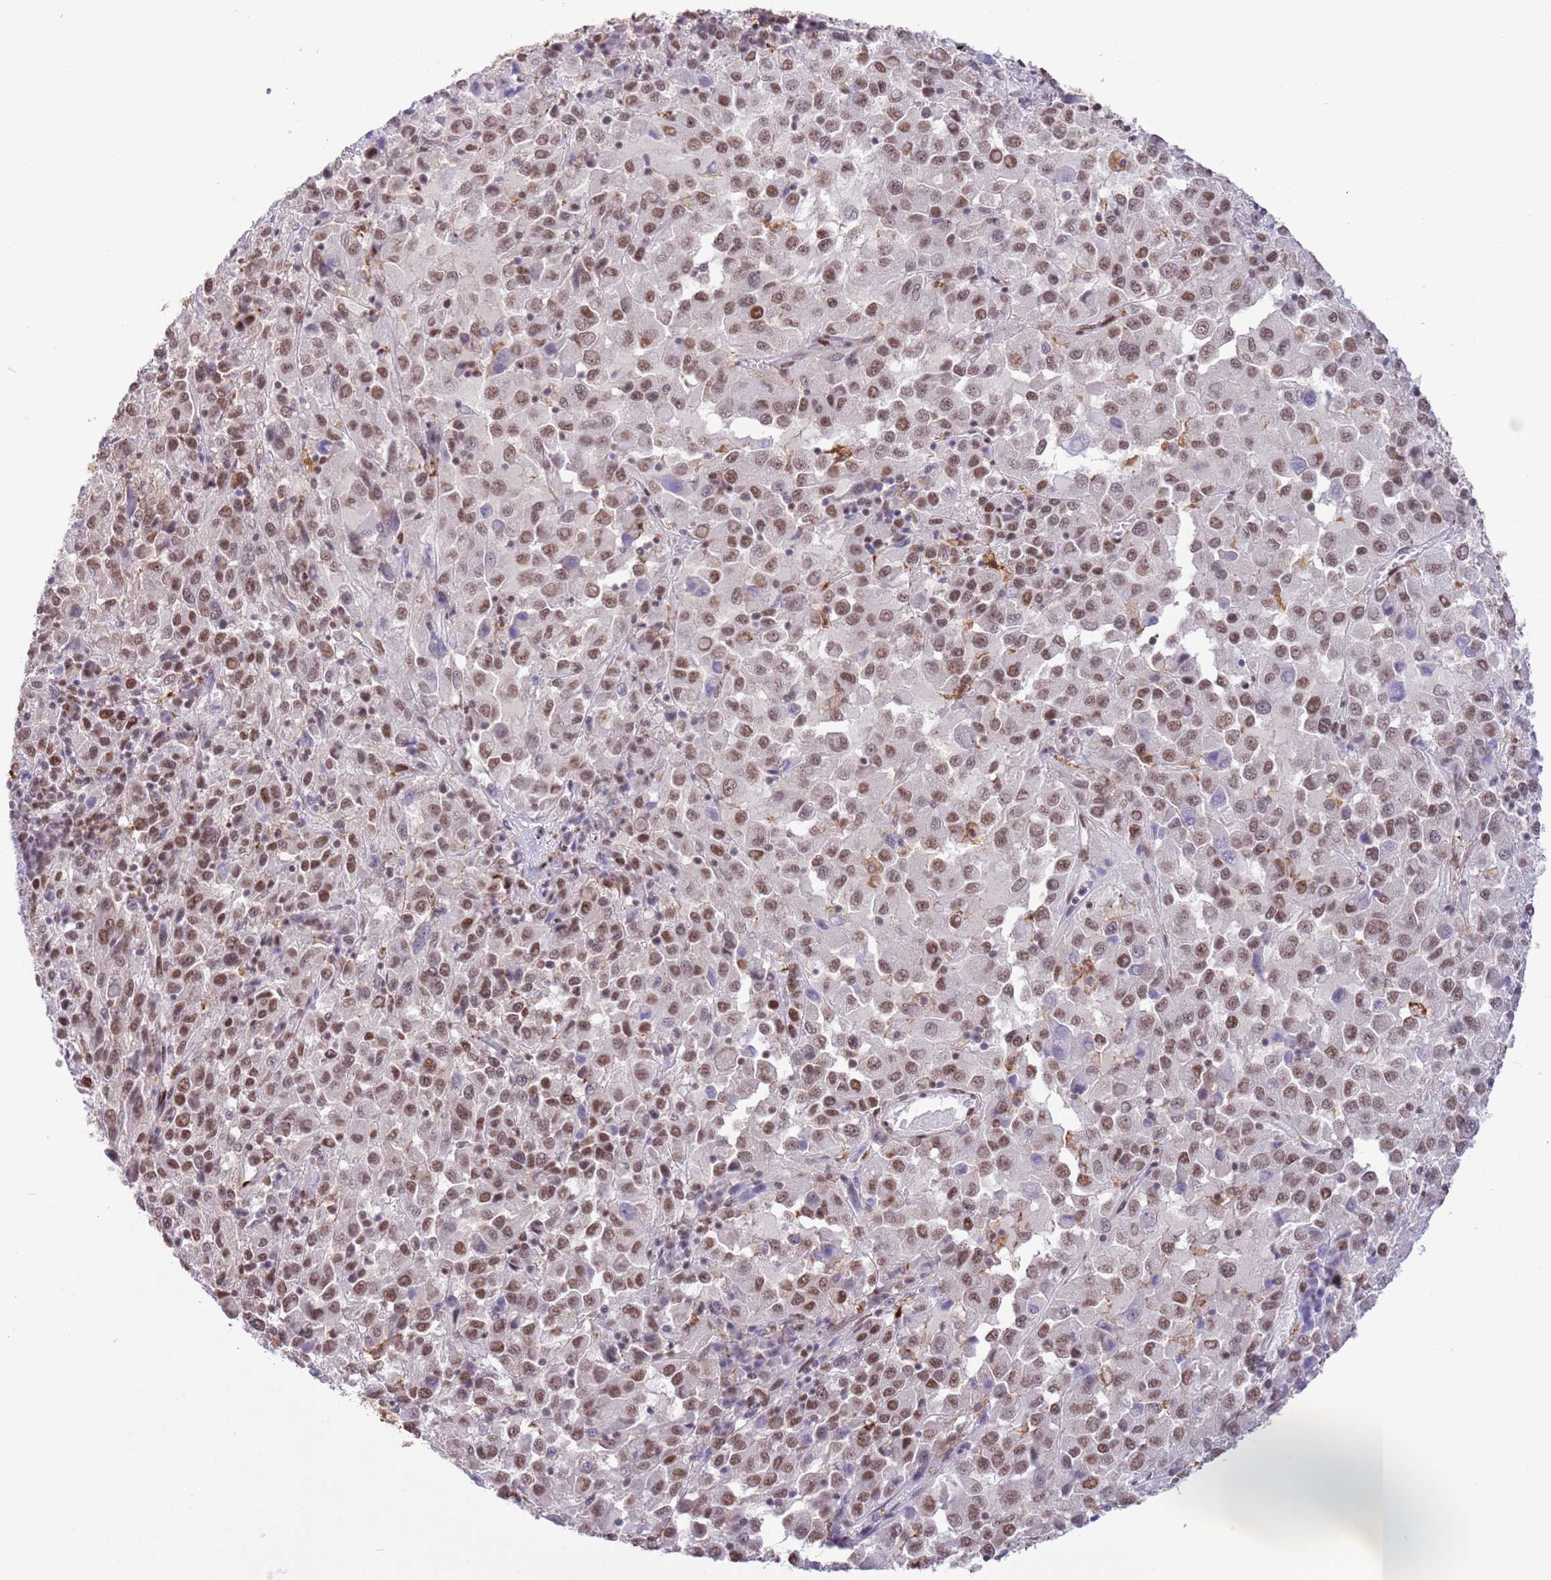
{"staining": {"intensity": "moderate", "quantity": ">75%", "location": "nuclear"}, "tissue": "melanoma", "cell_type": "Tumor cells", "image_type": "cancer", "snomed": [{"axis": "morphology", "description": "Malignant melanoma, Metastatic site"}, {"axis": "topography", "description": "Lung"}], "caption": "The immunohistochemical stain shows moderate nuclear staining in tumor cells of malignant melanoma (metastatic site) tissue.", "gene": "TRIM32", "patient": {"sex": "male", "age": 64}}